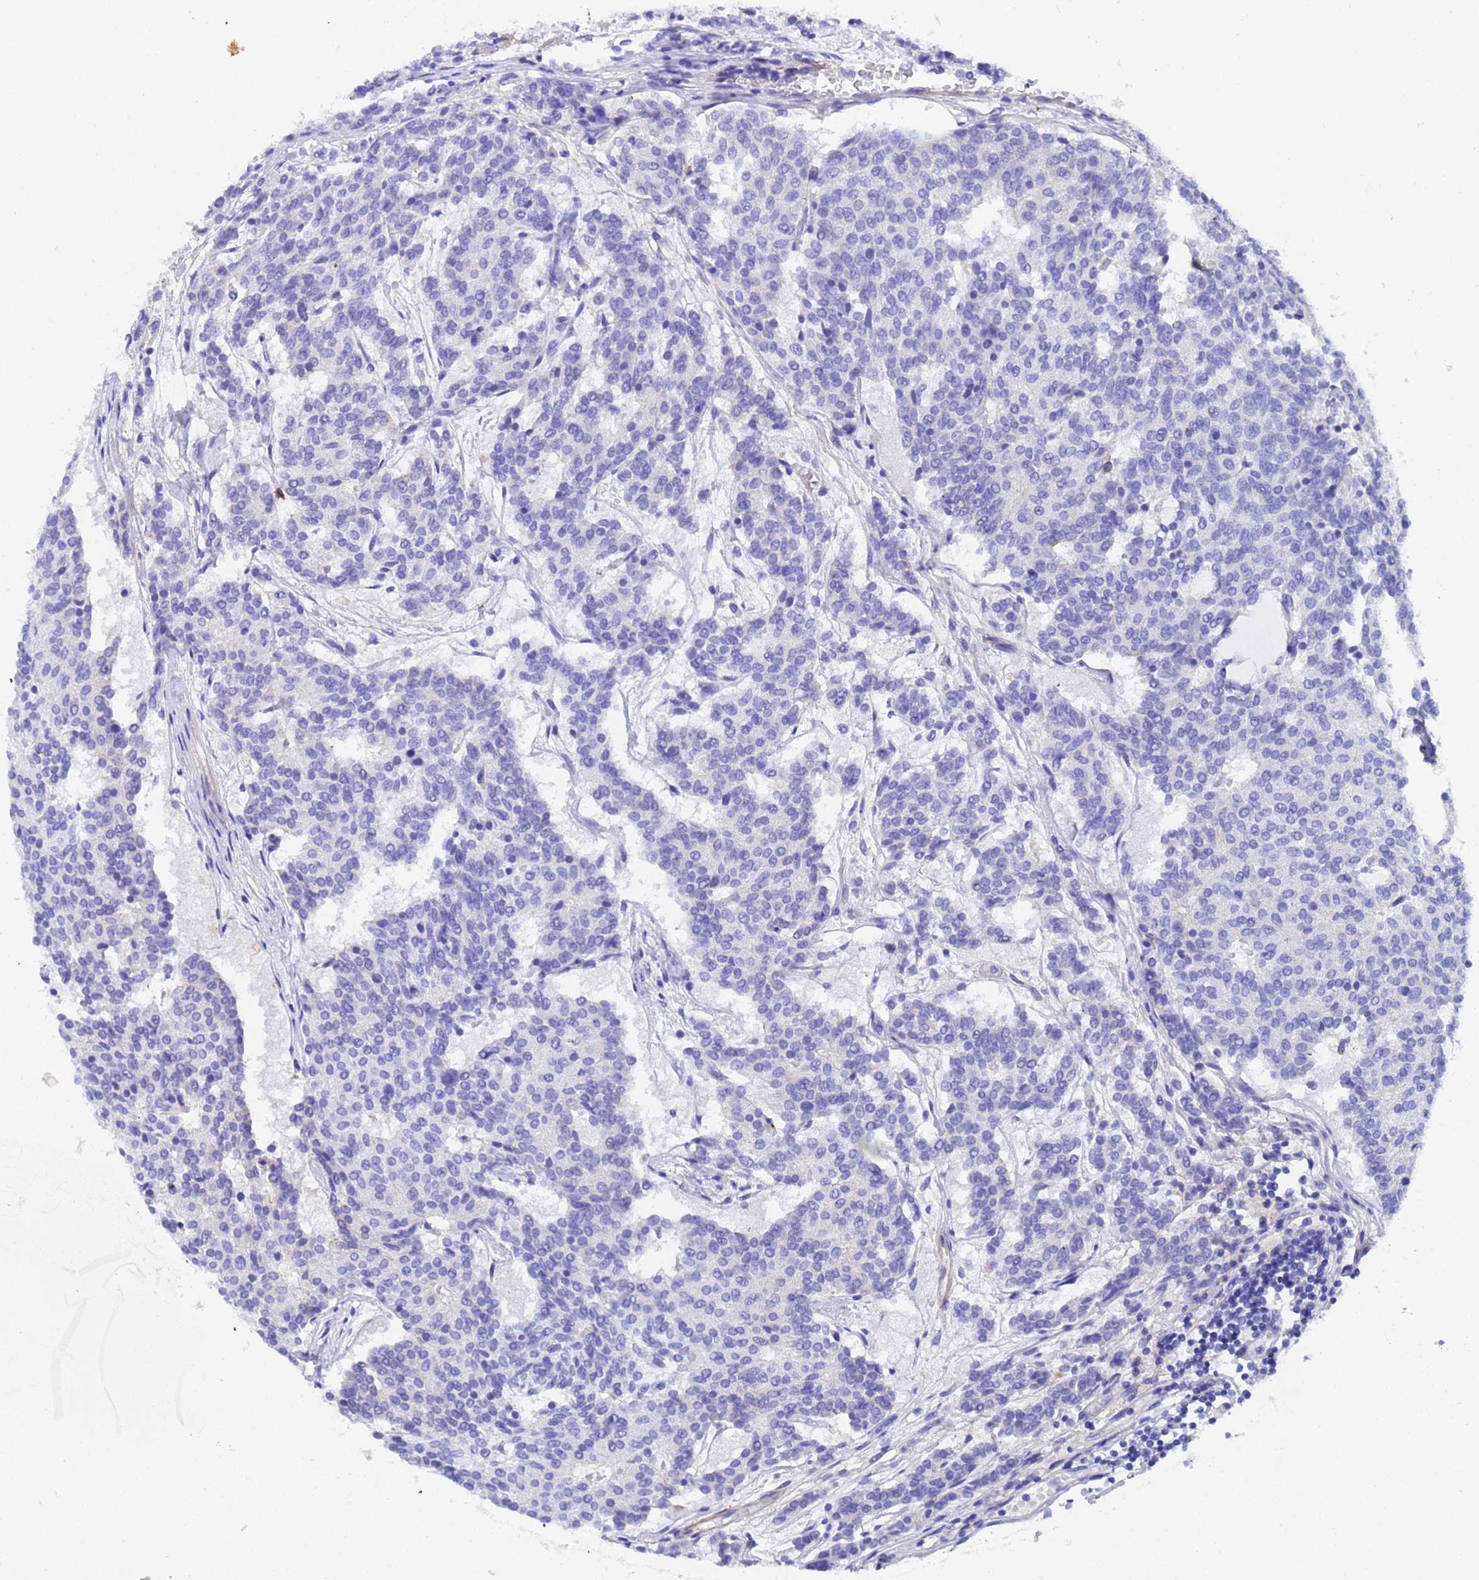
{"staining": {"intensity": "negative", "quantity": "none", "location": "none"}, "tissue": "carcinoid", "cell_type": "Tumor cells", "image_type": "cancer", "snomed": [{"axis": "morphology", "description": "Carcinoid, malignant, NOS"}, {"axis": "topography", "description": "Pancreas"}], "caption": "A photomicrograph of carcinoid (malignant) stained for a protein reveals no brown staining in tumor cells.", "gene": "CST4", "patient": {"sex": "female", "age": 54}}